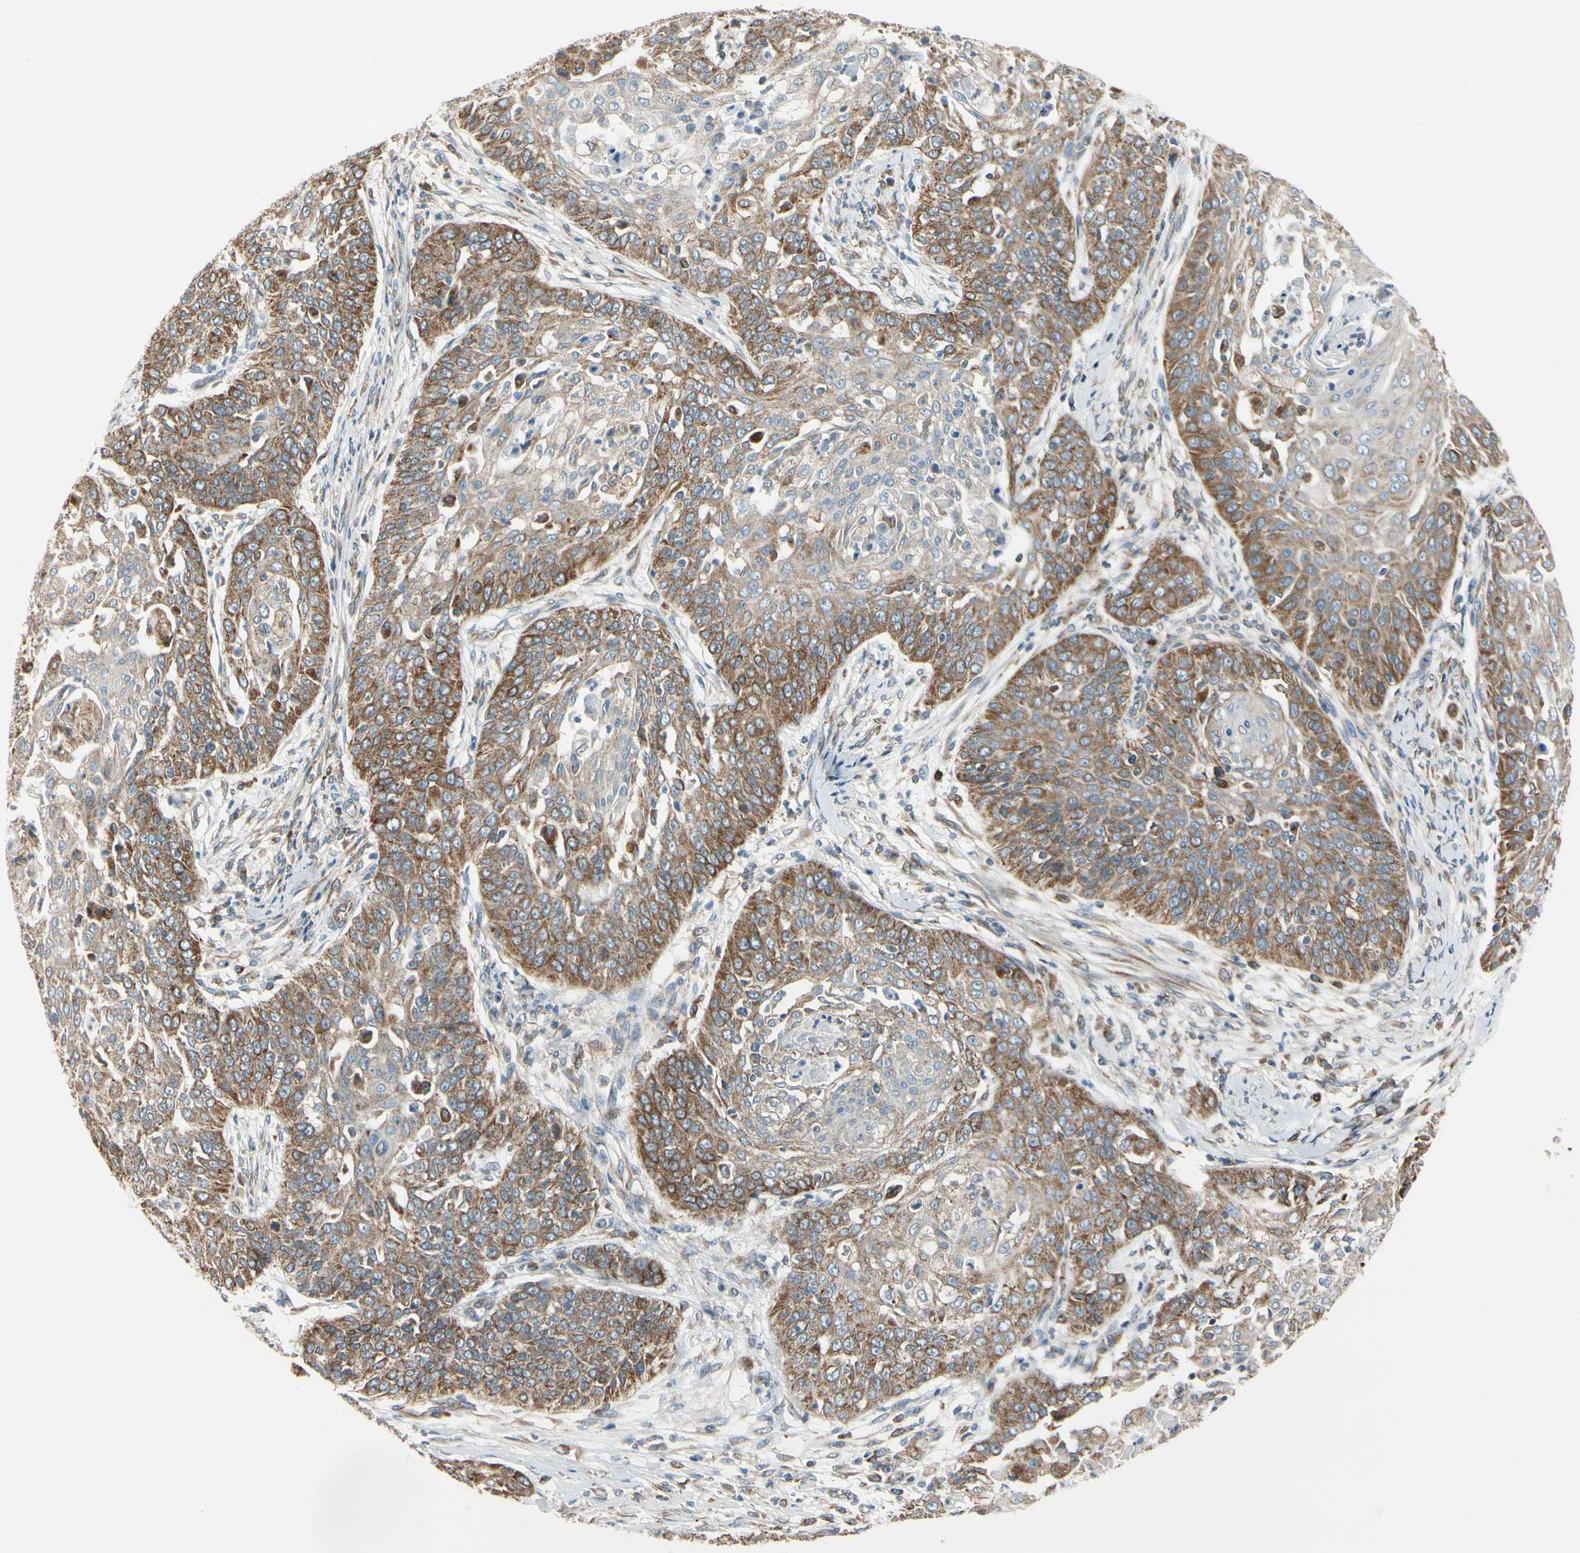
{"staining": {"intensity": "moderate", "quantity": ">75%", "location": "cytoplasmic/membranous"}, "tissue": "cervical cancer", "cell_type": "Tumor cells", "image_type": "cancer", "snomed": [{"axis": "morphology", "description": "Squamous cell carcinoma, NOS"}, {"axis": "topography", "description": "Cervix"}], "caption": "Cervical cancer stained for a protein (brown) displays moderate cytoplasmic/membranous positive expression in about >75% of tumor cells.", "gene": "CLCC1", "patient": {"sex": "female", "age": 64}}